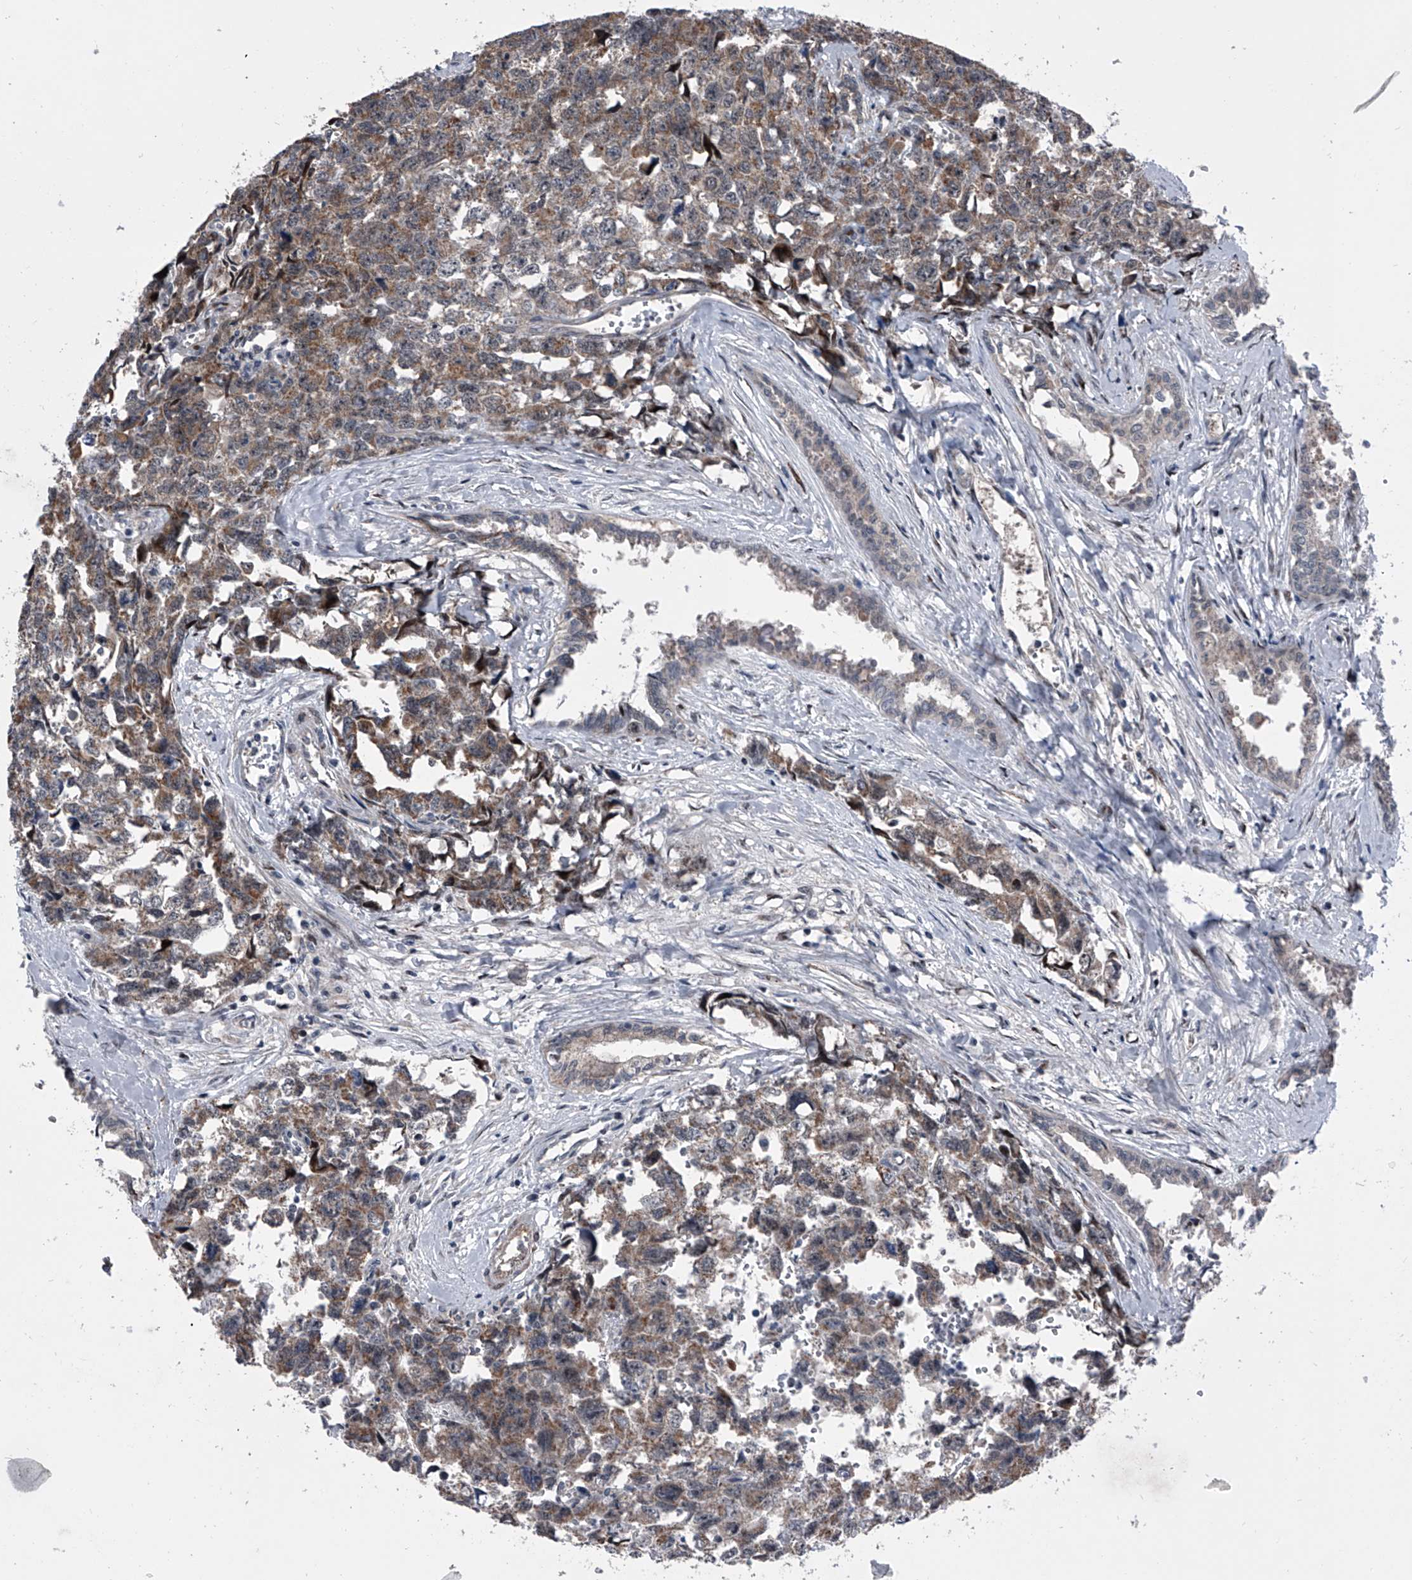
{"staining": {"intensity": "weak", "quantity": ">75%", "location": "cytoplasmic/membranous"}, "tissue": "testis cancer", "cell_type": "Tumor cells", "image_type": "cancer", "snomed": [{"axis": "morphology", "description": "Carcinoma, Embryonal, NOS"}, {"axis": "topography", "description": "Testis"}], "caption": "Immunohistochemistry of testis embryonal carcinoma shows low levels of weak cytoplasmic/membranous expression in approximately >75% of tumor cells.", "gene": "ELK4", "patient": {"sex": "male", "age": 31}}